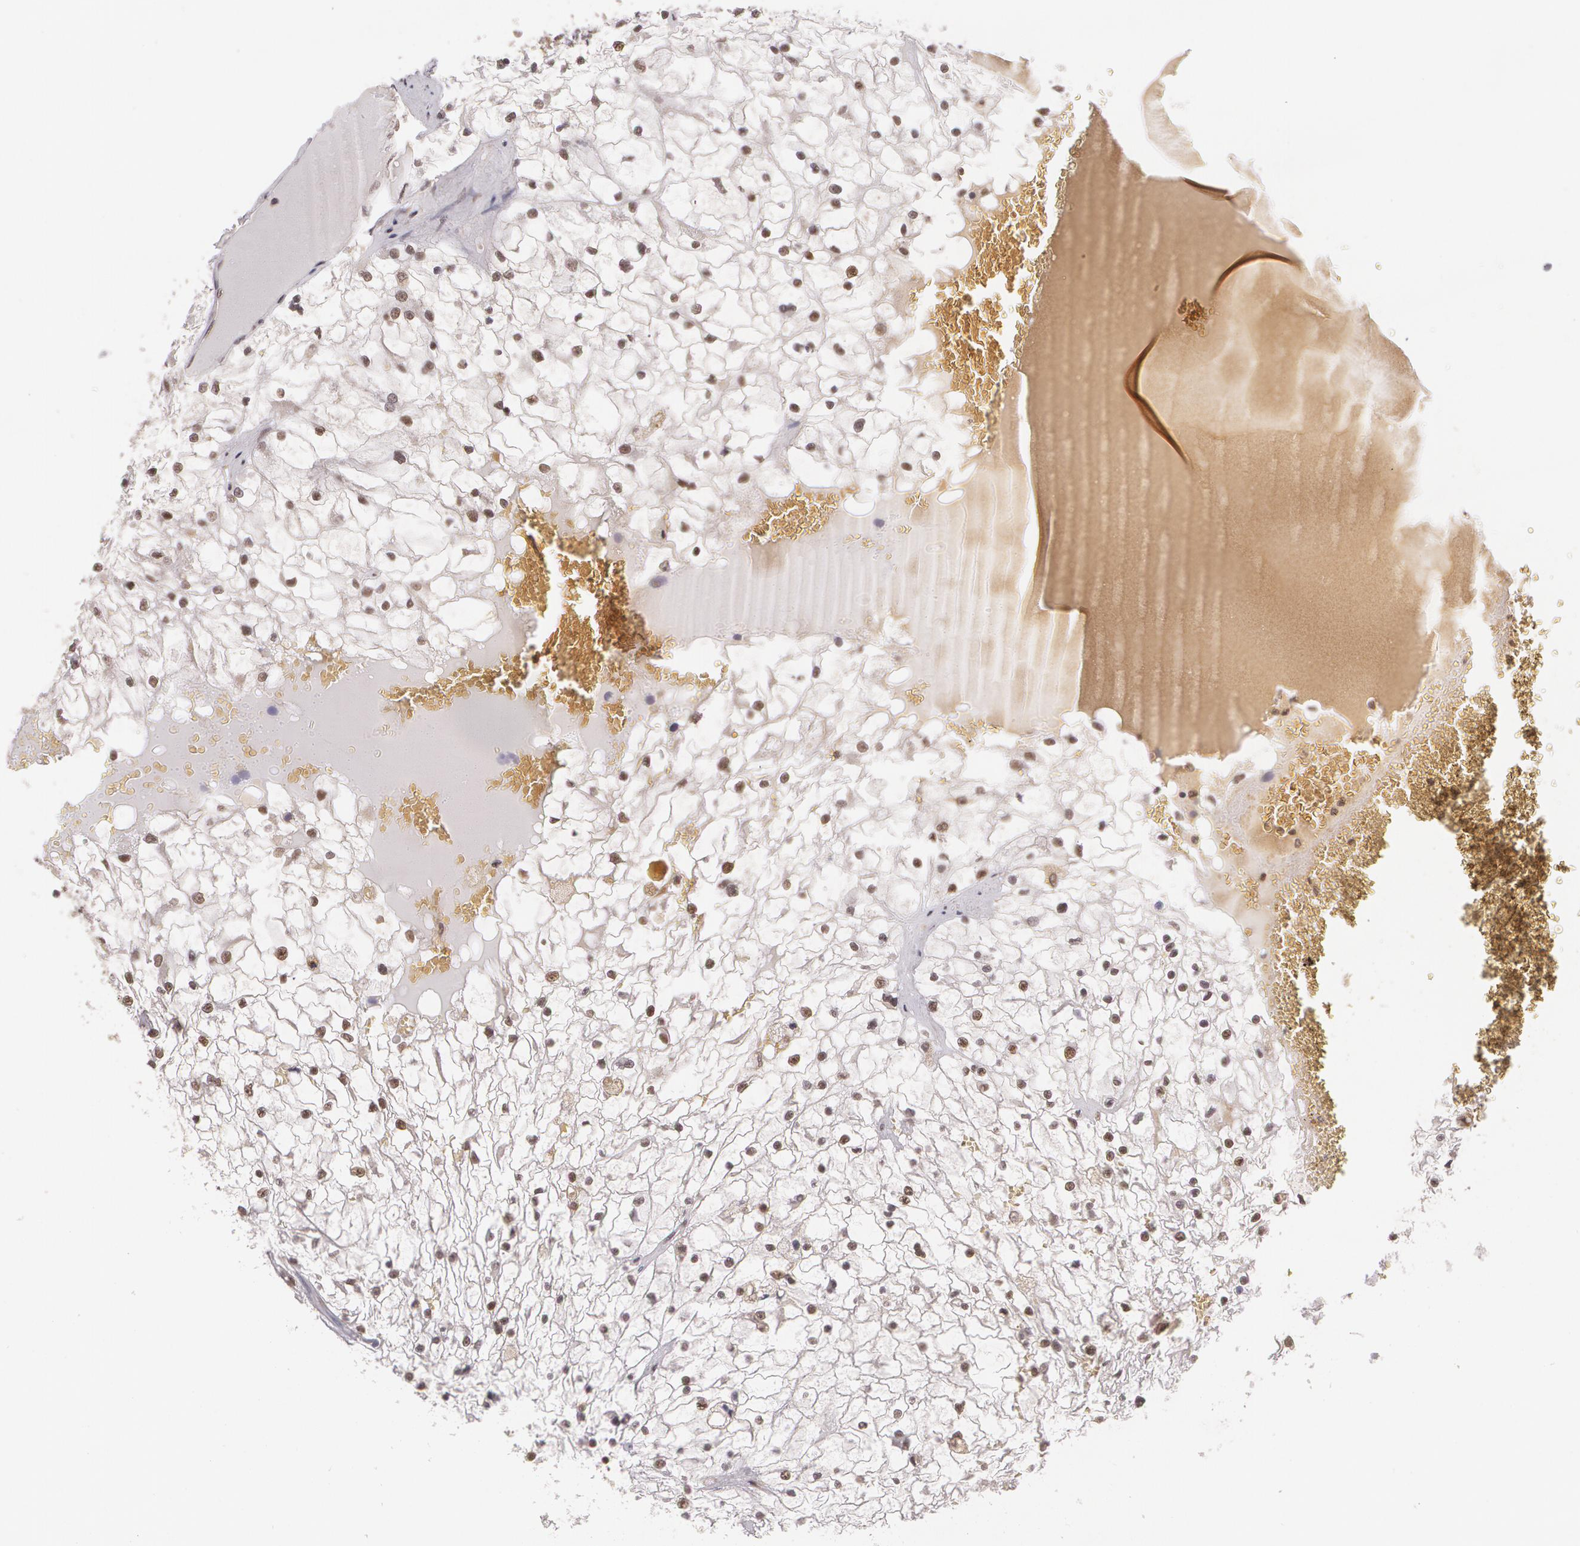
{"staining": {"intensity": "weak", "quantity": "<25%", "location": "nuclear"}, "tissue": "renal cancer", "cell_type": "Tumor cells", "image_type": "cancer", "snomed": [{"axis": "morphology", "description": "Adenocarcinoma, NOS"}, {"axis": "topography", "description": "Kidney"}], "caption": "Tumor cells are negative for brown protein staining in renal cancer.", "gene": "CUL2", "patient": {"sex": "male", "age": 61}}